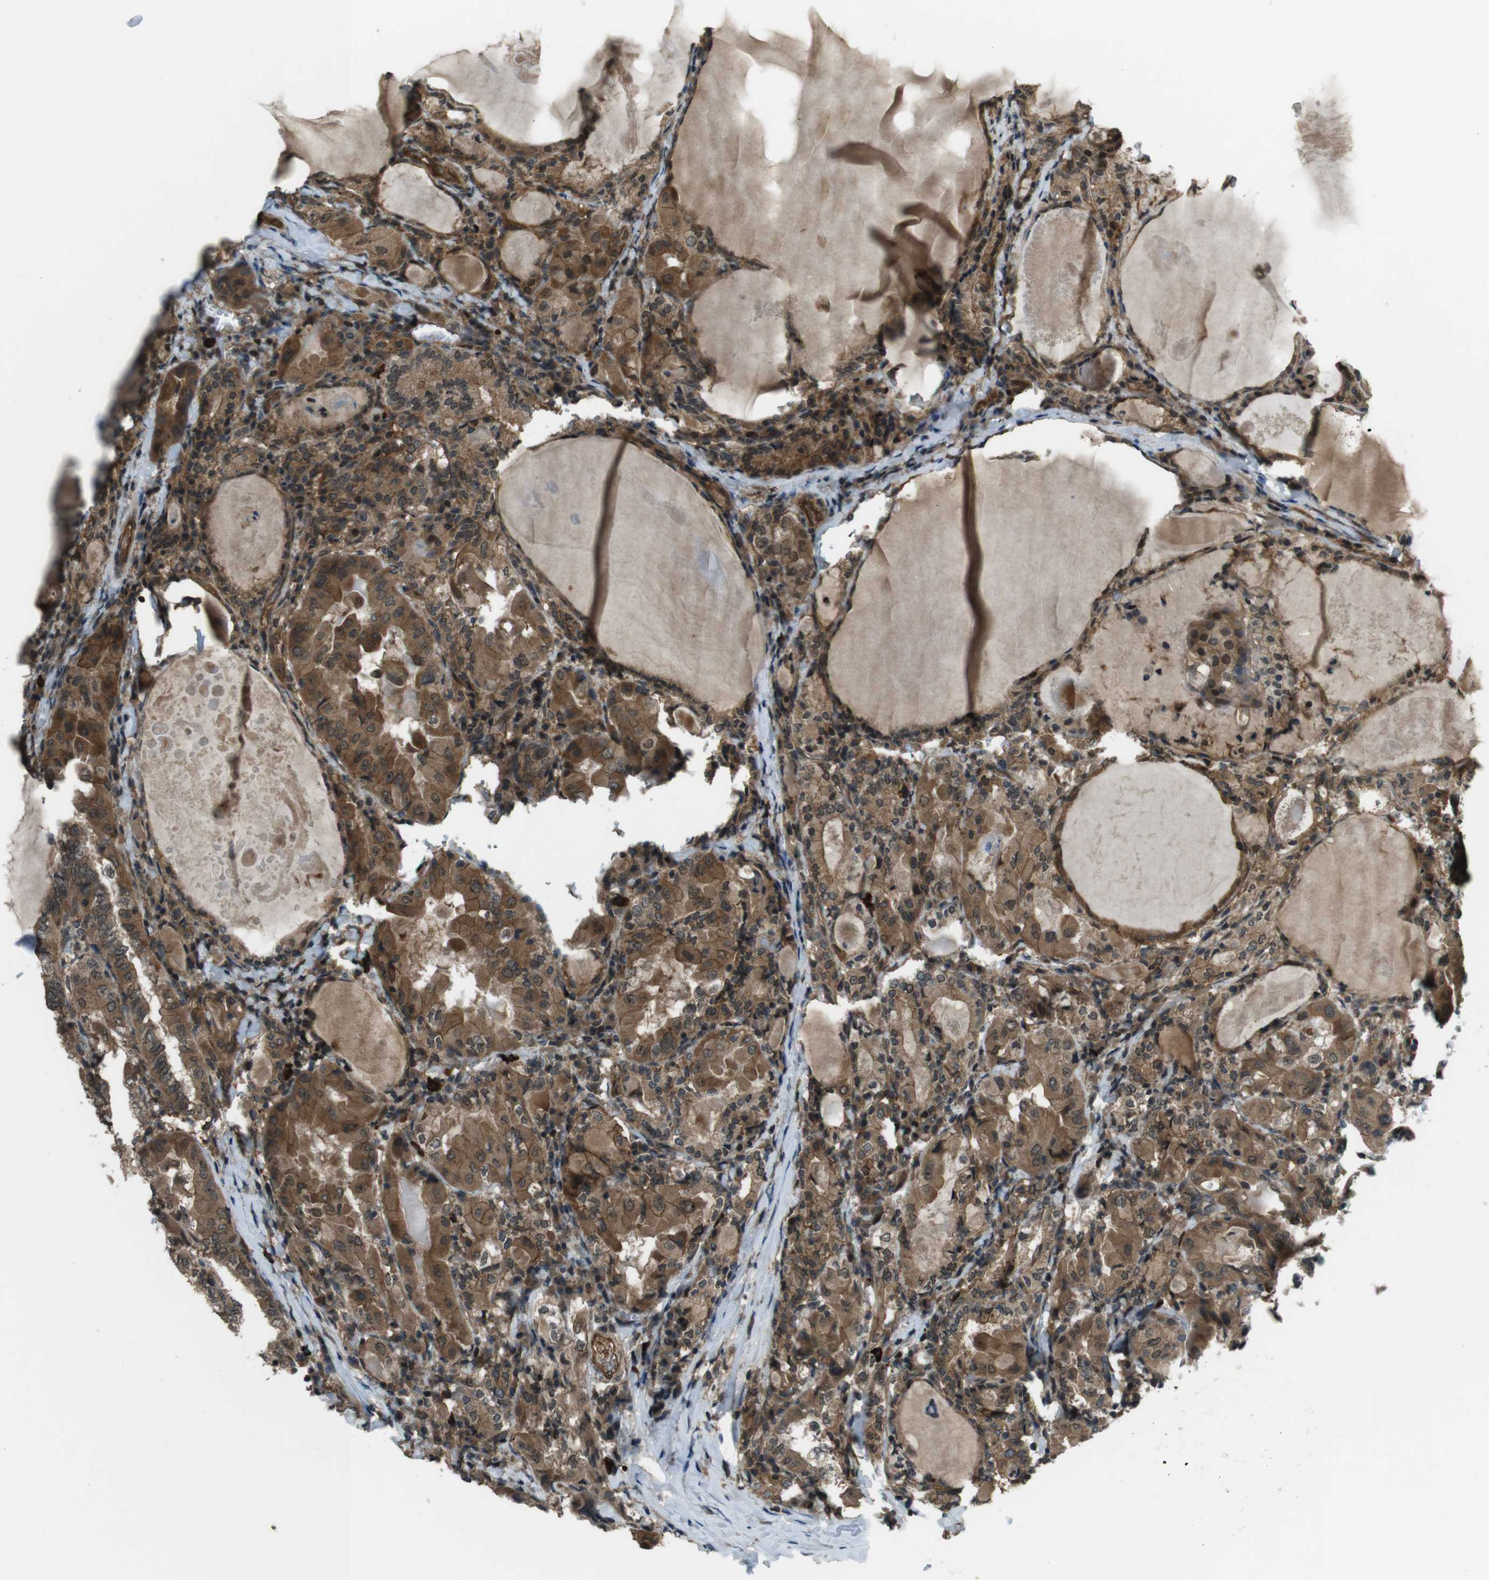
{"staining": {"intensity": "moderate", "quantity": ">75%", "location": "cytoplasmic/membranous,nuclear"}, "tissue": "thyroid cancer", "cell_type": "Tumor cells", "image_type": "cancer", "snomed": [{"axis": "morphology", "description": "Papillary adenocarcinoma, NOS"}, {"axis": "topography", "description": "Thyroid gland"}], "caption": "About >75% of tumor cells in thyroid papillary adenocarcinoma display moderate cytoplasmic/membranous and nuclear protein expression as visualized by brown immunohistochemical staining.", "gene": "TIAM2", "patient": {"sex": "female", "age": 42}}